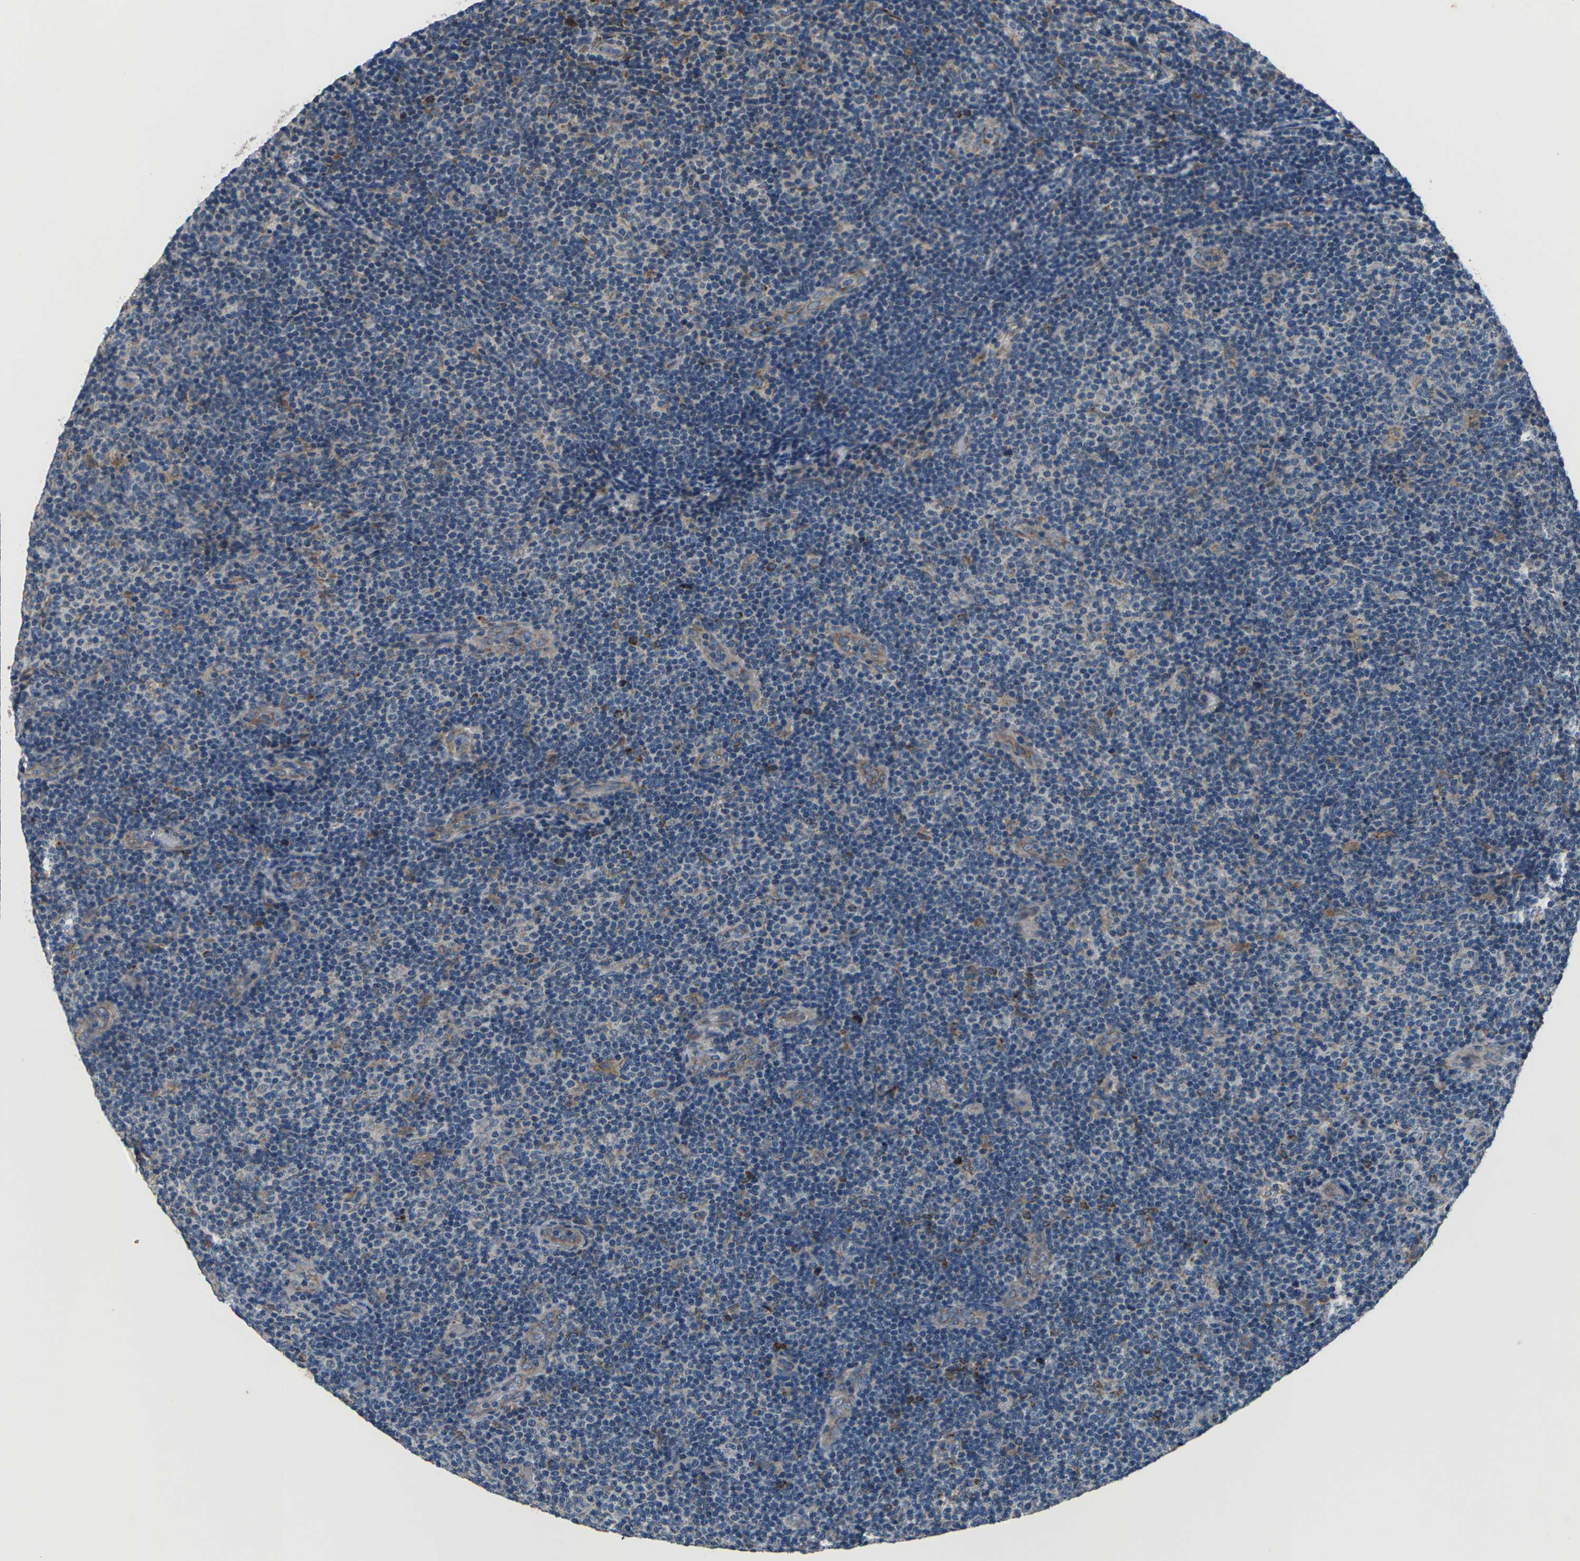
{"staining": {"intensity": "moderate", "quantity": "<25%", "location": "cytoplasmic/membranous"}, "tissue": "lymphoma", "cell_type": "Tumor cells", "image_type": "cancer", "snomed": [{"axis": "morphology", "description": "Malignant lymphoma, non-Hodgkin's type, Low grade"}, {"axis": "topography", "description": "Lymph node"}], "caption": "Tumor cells reveal moderate cytoplasmic/membranous expression in approximately <25% of cells in lymphoma.", "gene": "GABRP", "patient": {"sex": "male", "age": 83}}